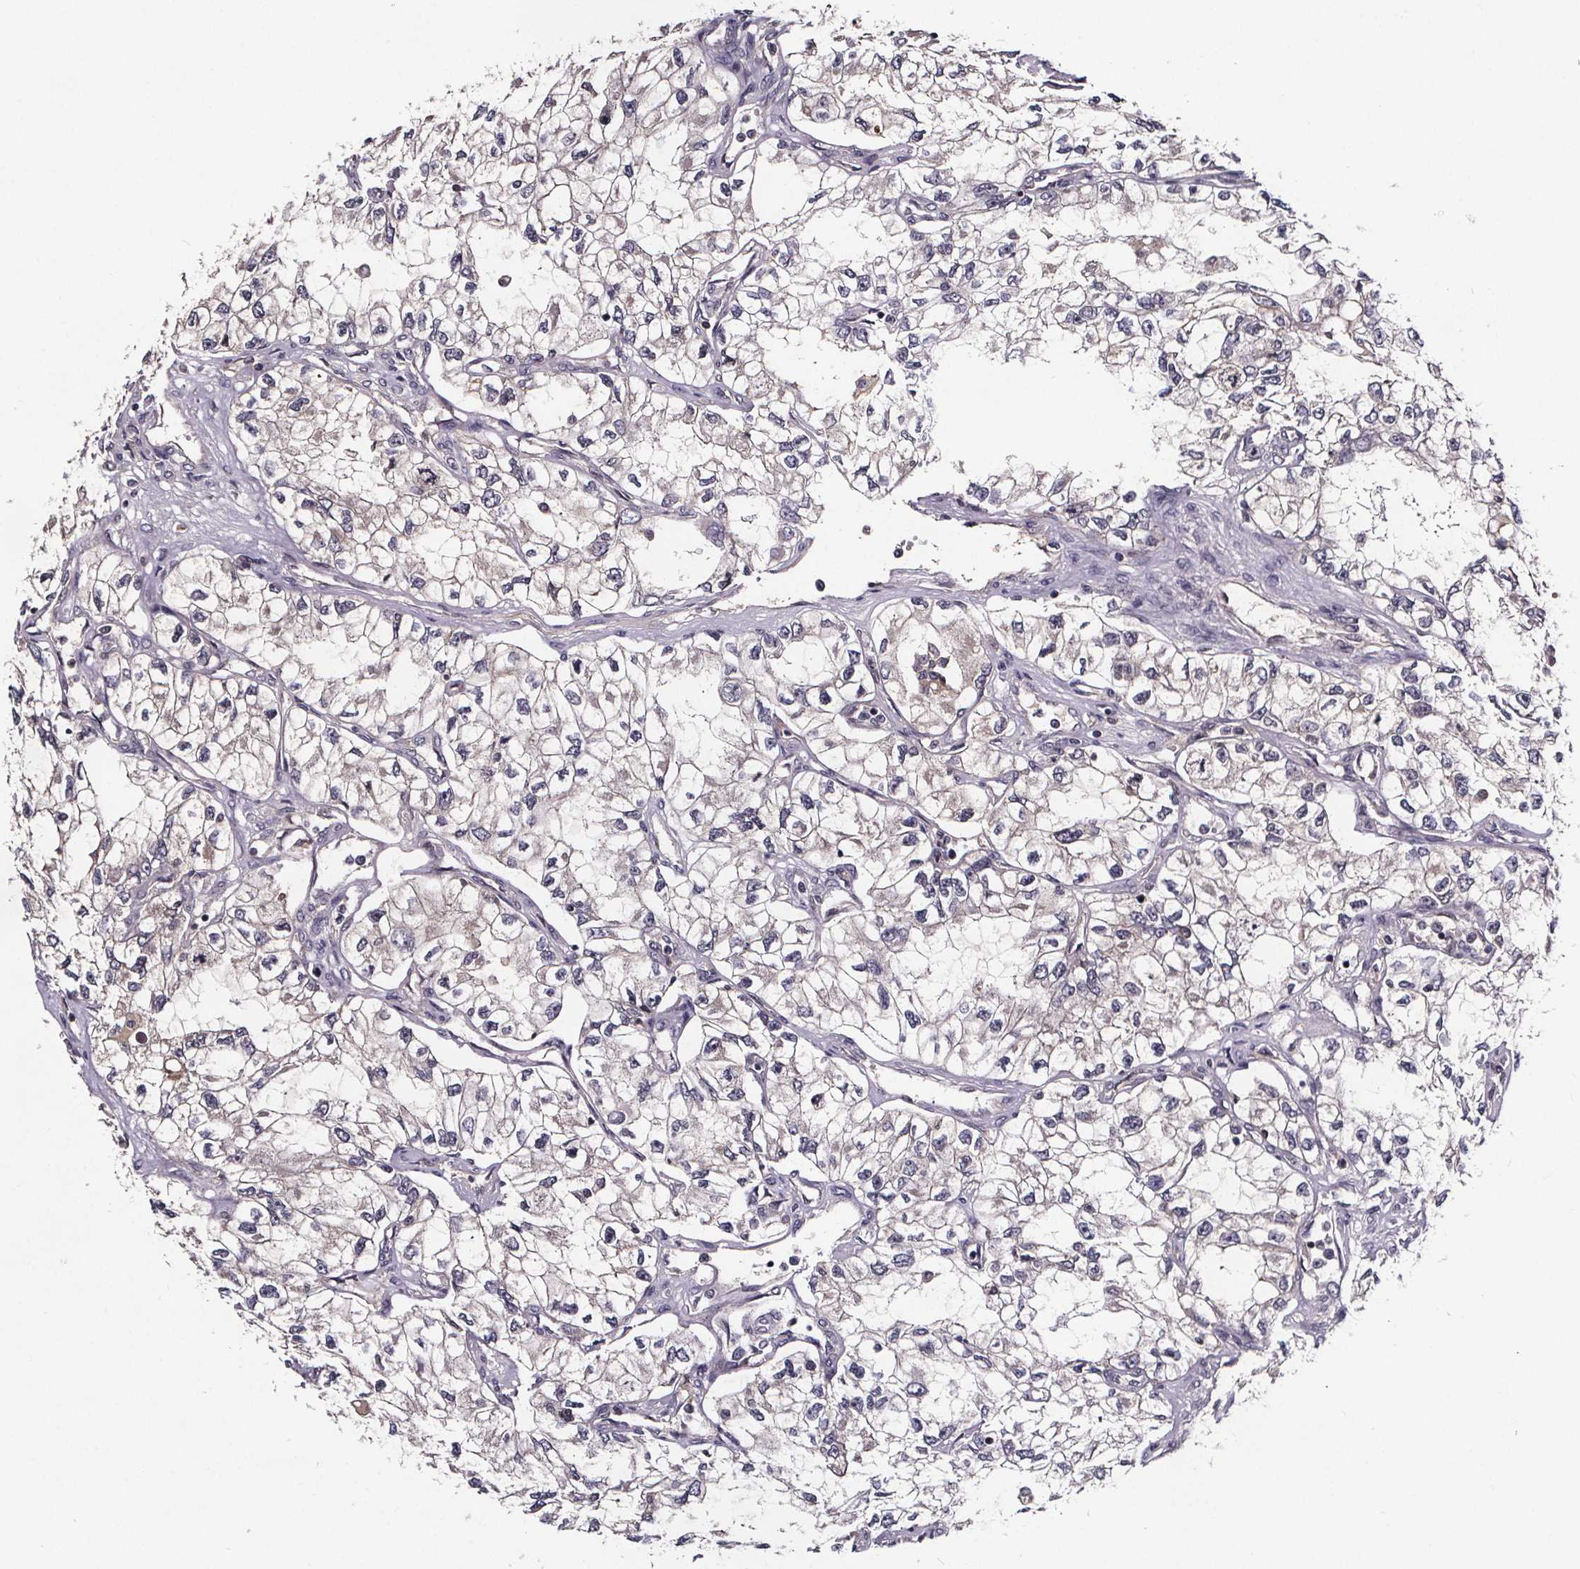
{"staining": {"intensity": "negative", "quantity": "none", "location": "none"}, "tissue": "renal cancer", "cell_type": "Tumor cells", "image_type": "cancer", "snomed": [{"axis": "morphology", "description": "Adenocarcinoma, NOS"}, {"axis": "topography", "description": "Kidney"}], "caption": "Immunohistochemistry (IHC) micrograph of human renal cancer stained for a protein (brown), which shows no expression in tumor cells.", "gene": "NPHP4", "patient": {"sex": "female", "age": 59}}